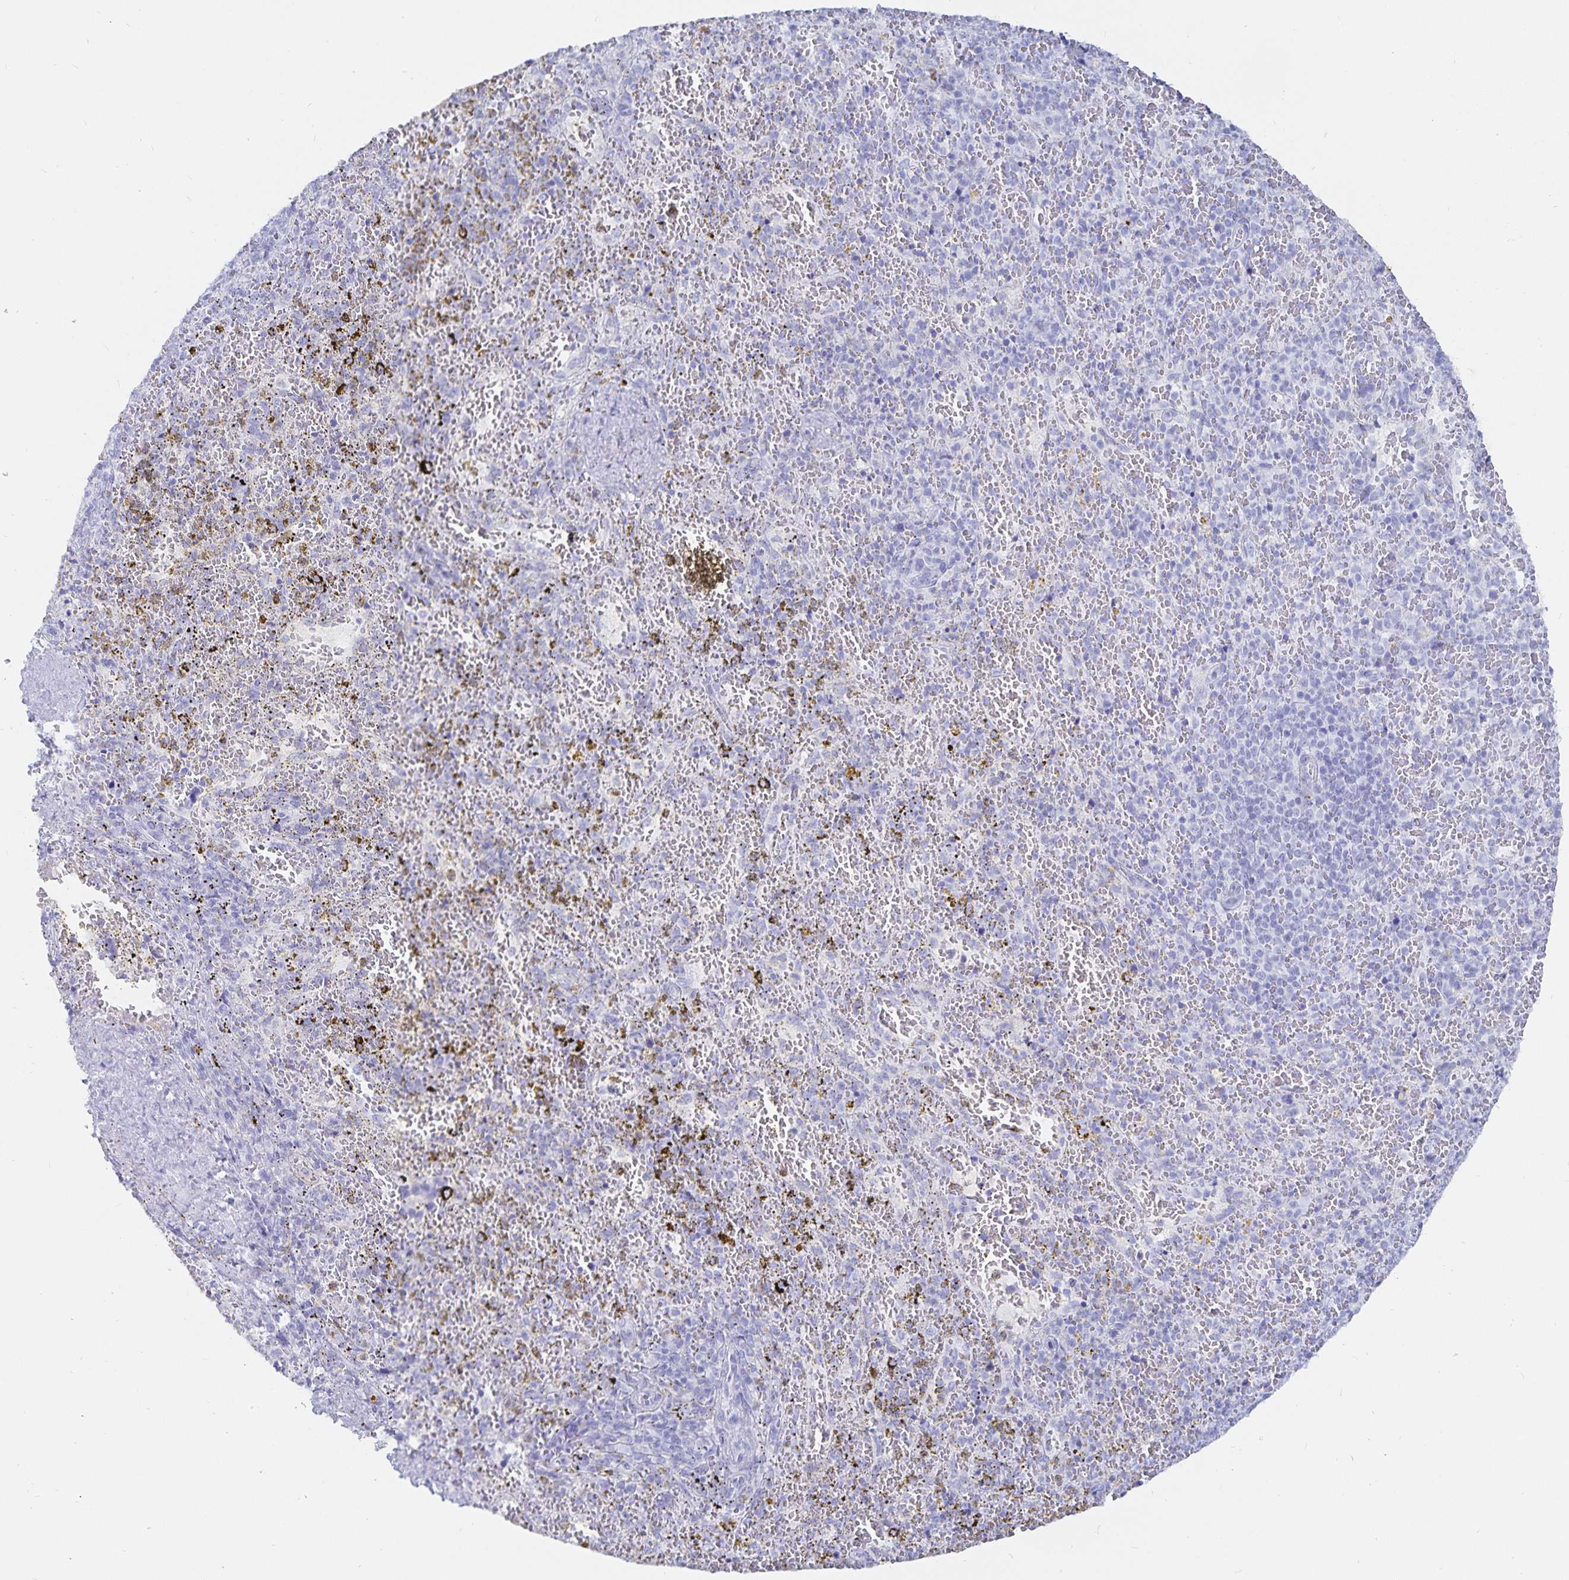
{"staining": {"intensity": "negative", "quantity": "none", "location": "none"}, "tissue": "spleen", "cell_type": "Cells in red pulp", "image_type": "normal", "snomed": [{"axis": "morphology", "description": "Normal tissue, NOS"}, {"axis": "topography", "description": "Spleen"}], "caption": "Spleen was stained to show a protein in brown. There is no significant staining in cells in red pulp. Brightfield microscopy of IHC stained with DAB (3,3'-diaminobenzidine) (brown) and hematoxylin (blue), captured at high magnification.", "gene": "INSL5", "patient": {"sex": "female", "age": 50}}